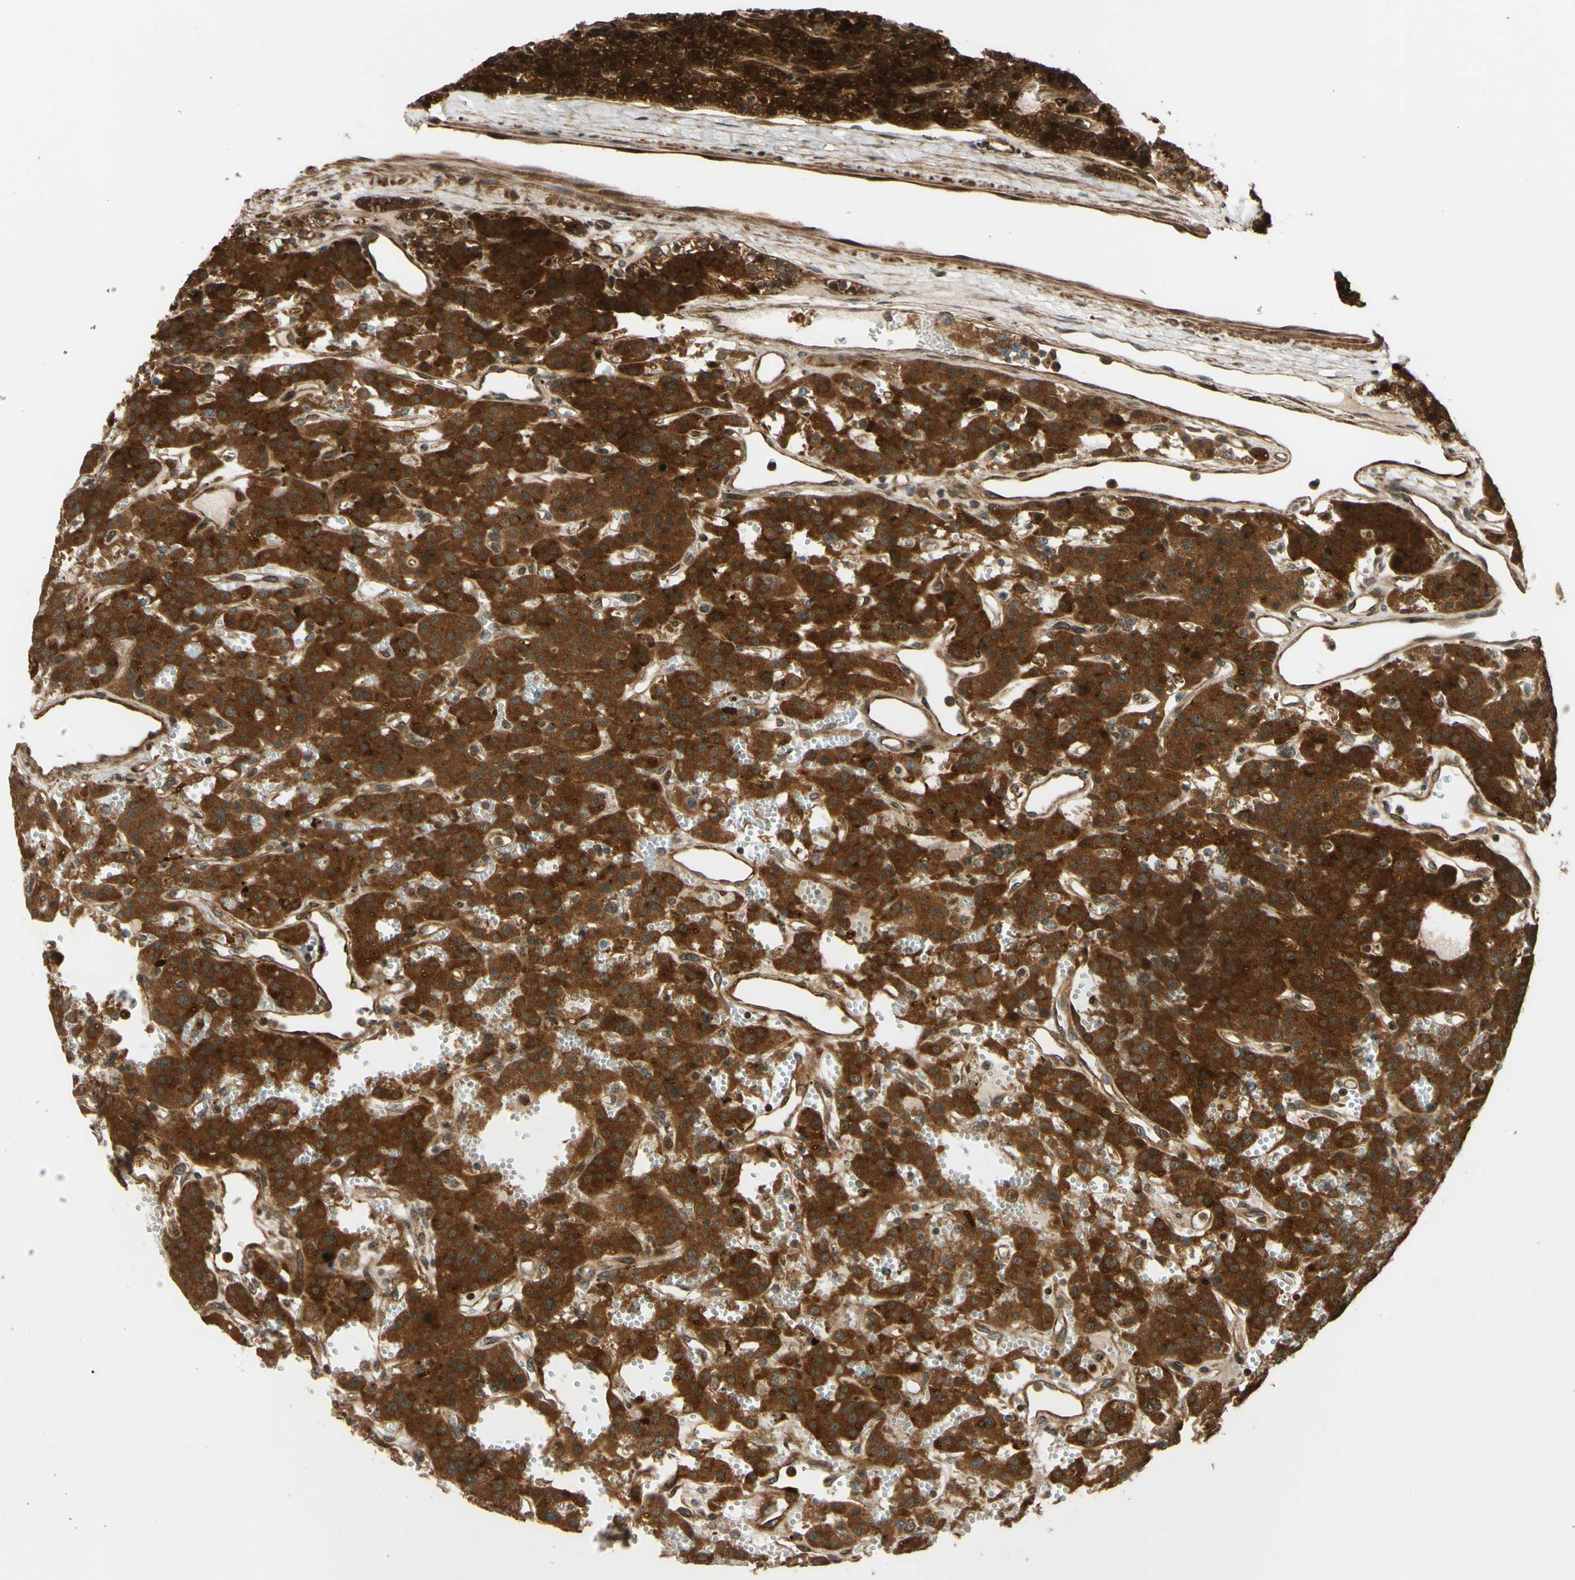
{"staining": {"intensity": "strong", "quantity": ">75%", "location": "cytoplasmic/membranous"}, "tissue": "parathyroid gland", "cell_type": "Glandular cells", "image_type": "normal", "snomed": [{"axis": "morphology", "description": "Normal tissue, NOS"}, {"axis": "morphology", "description": "Adenoma, NOS"}, {"axis": "topography", "description": "Parathyroid gland"}], "caption": "Approximately >75% of glandular cells in benign parathyroid gland display strong cytoplasmic/membranous protein positivity as visualized by brown immunohistochemical staining.", "gene": "RNF19A", "patient": {"sex": "female", "age": 81}}